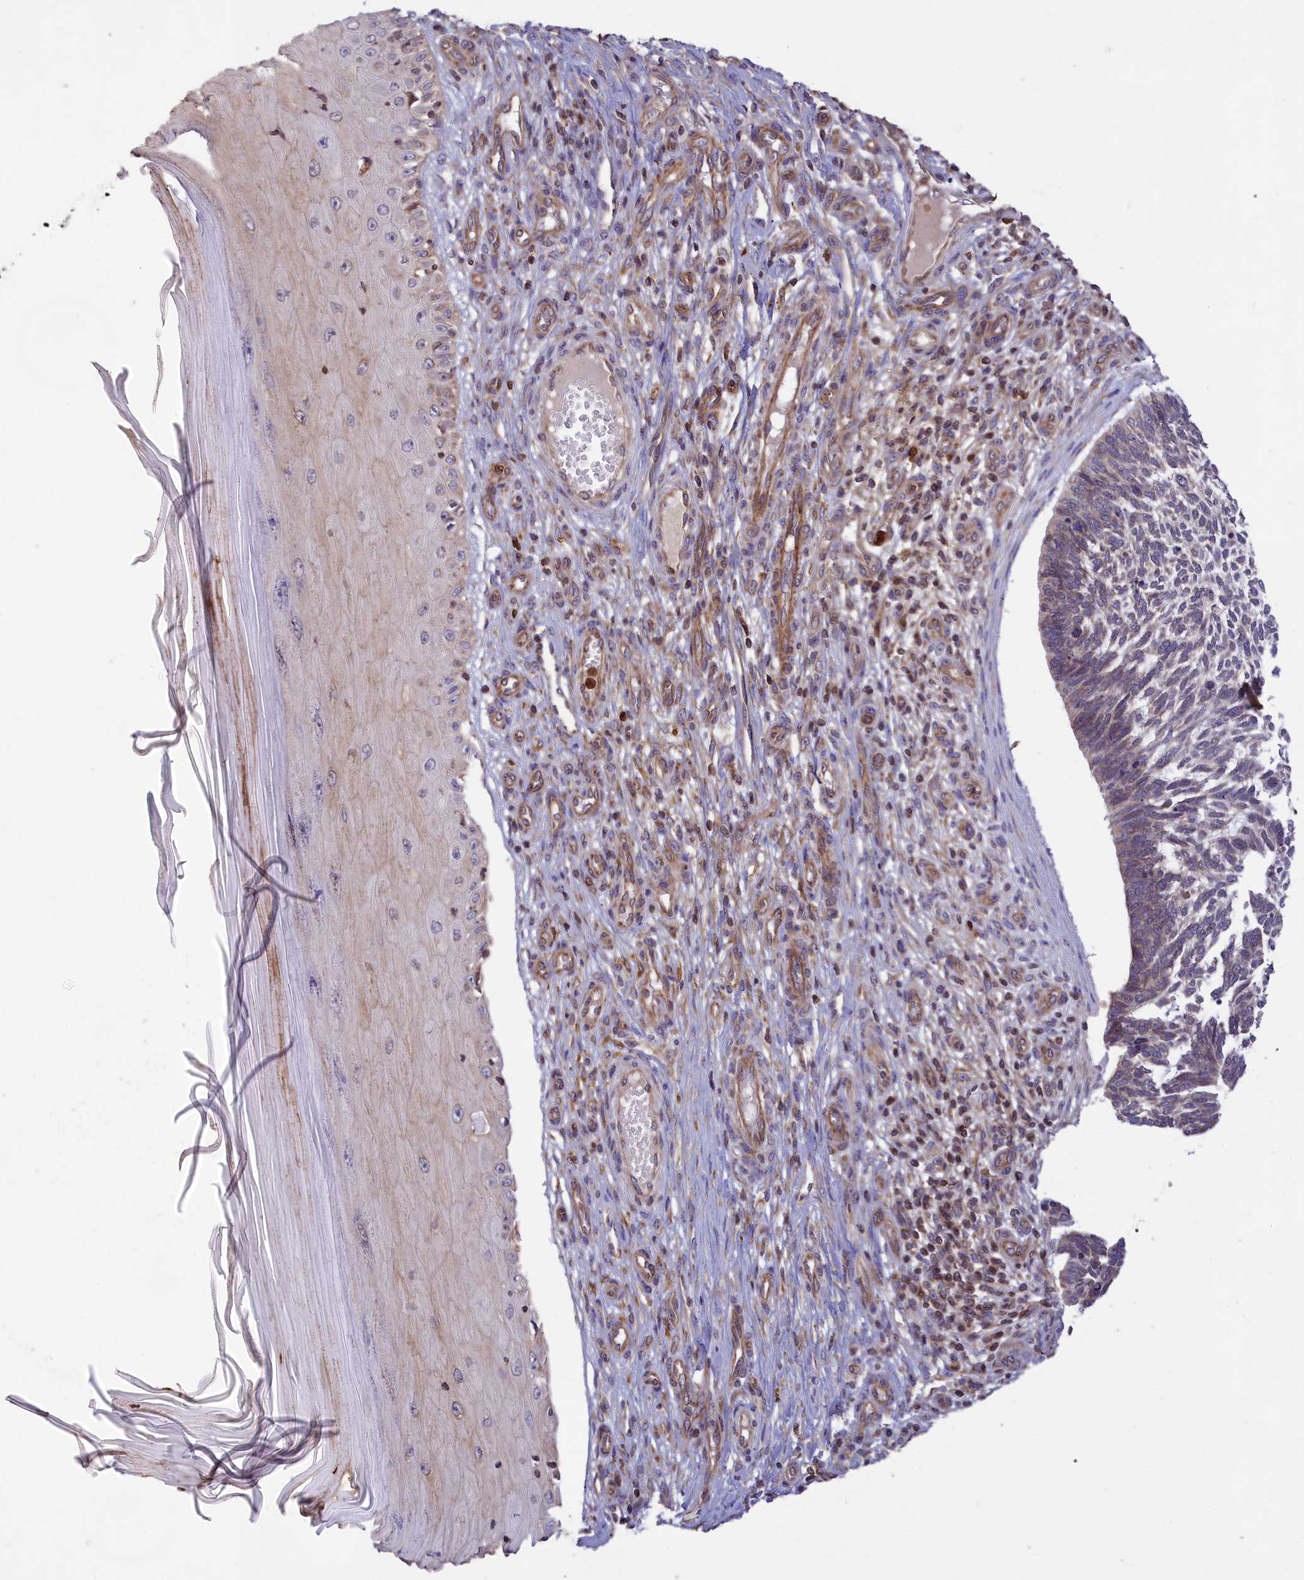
{"staining": {"intensity": "weak", "quantity": "<25%", "location": "cytoplasmic/membranous"}, "tissue": "skin cancer", "cell_type": "Tumor cells", "image_type": "cancer", "snomed": [{"axis": "morphology", "description": "Basal cell carcinoma"}, {"axis": "topography", "description": "Skin"}], "caption": "Photomicrograph shows no significant protein staining in tumor cells of skin cancer.", "gene": "PKHD1L1", "patient": {"sex": "male", "age": 88}}